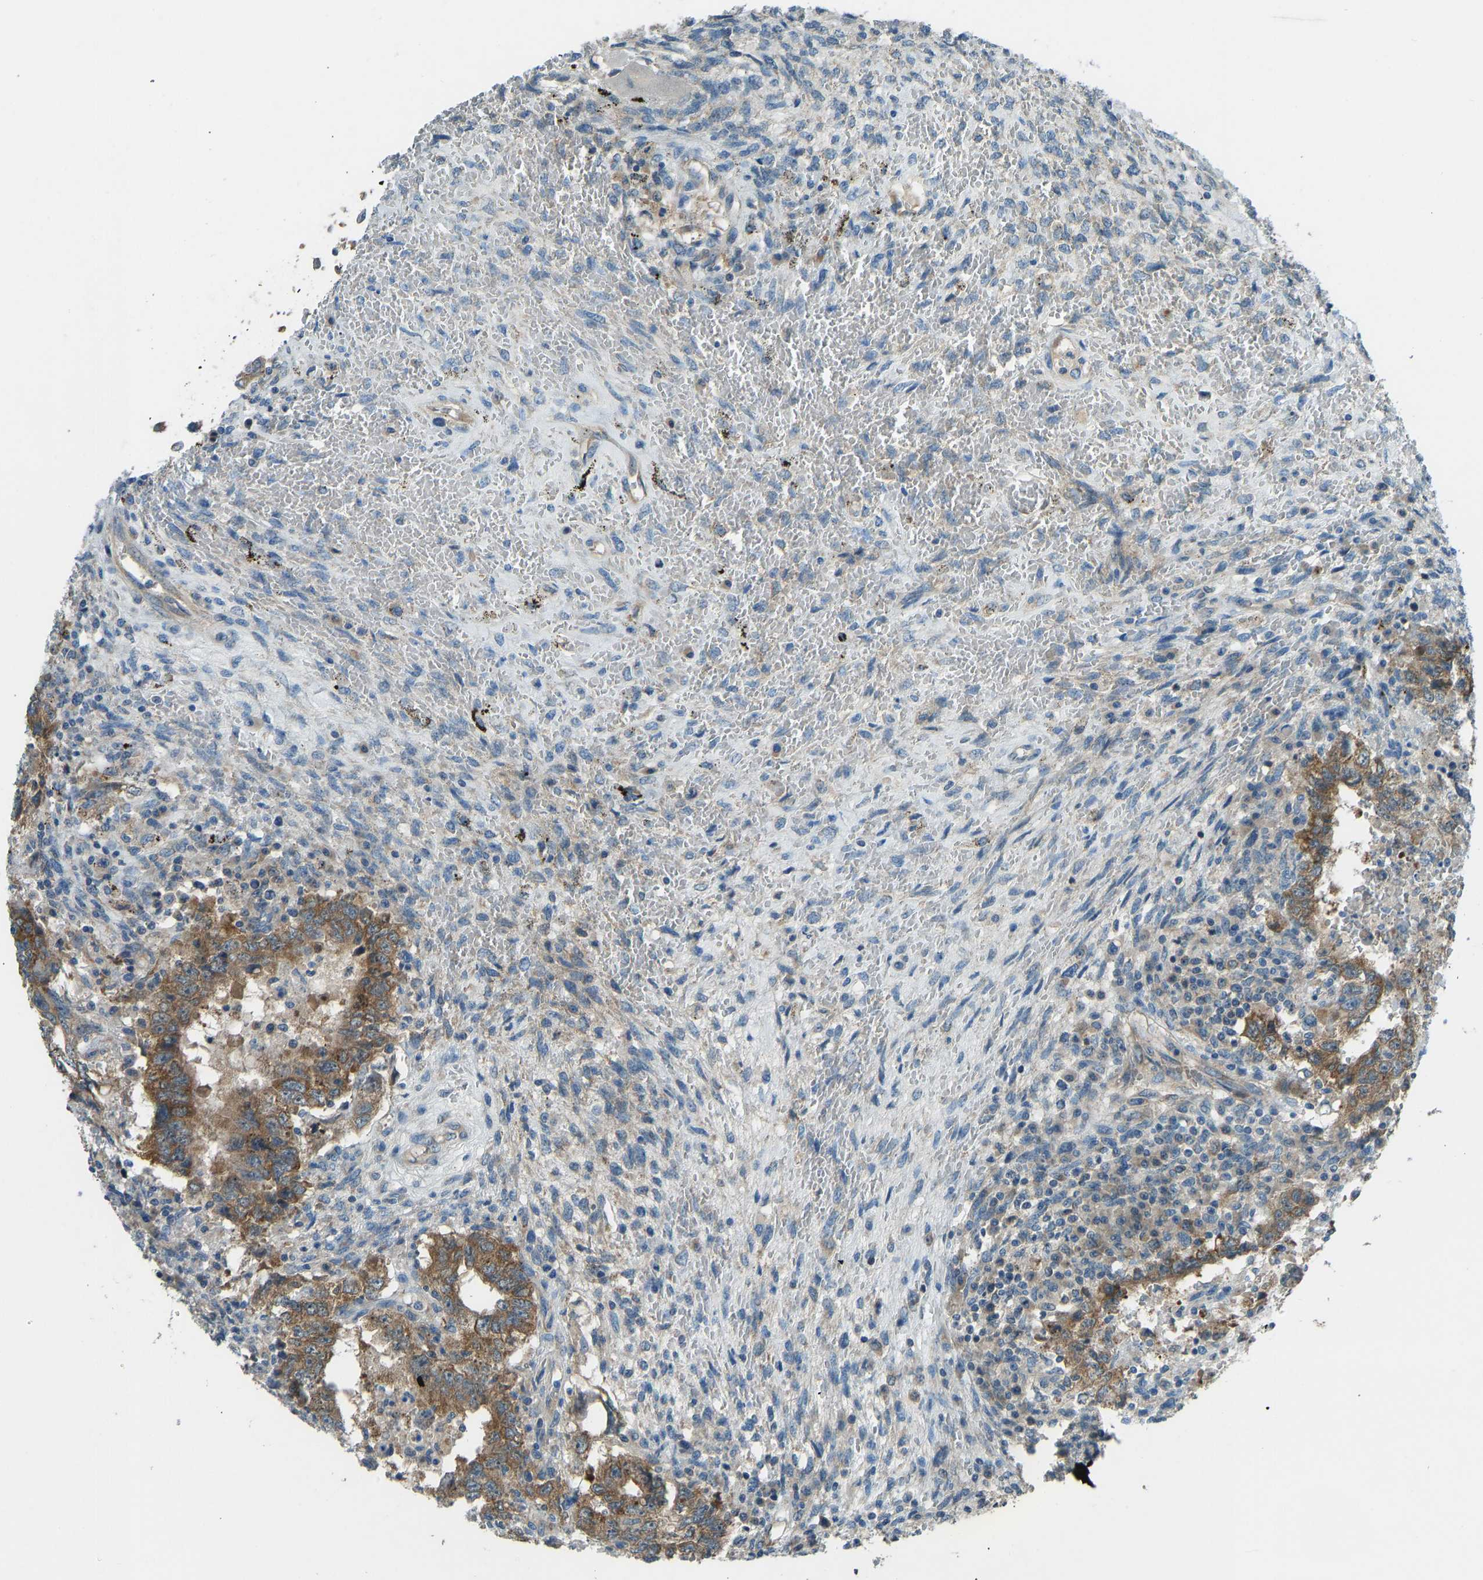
{"staining": {"intensity": "moderate", "quantity": ">75%", "location": "cytoplasmic/membranous"}, "tissue": "testis cancer", "cell_type": "Tumor cells", "image_type": "cancer", "snomed": [{"axis": "morphology", "description": "Carcinoma, Embryonal, NOS"}, {"axis": "topography", "description": "Testis"}], "caption": "An immunohistochemistry (IHC) histopathology image of neoplastic tissue is shown. Protein staining in brown labels moderate cytoplasmic/membranous positivity in embryonal carcinoma (testis) within tumor cells.", "gene": "STAU2", "patient": {"sex": "male", "age": 26}}